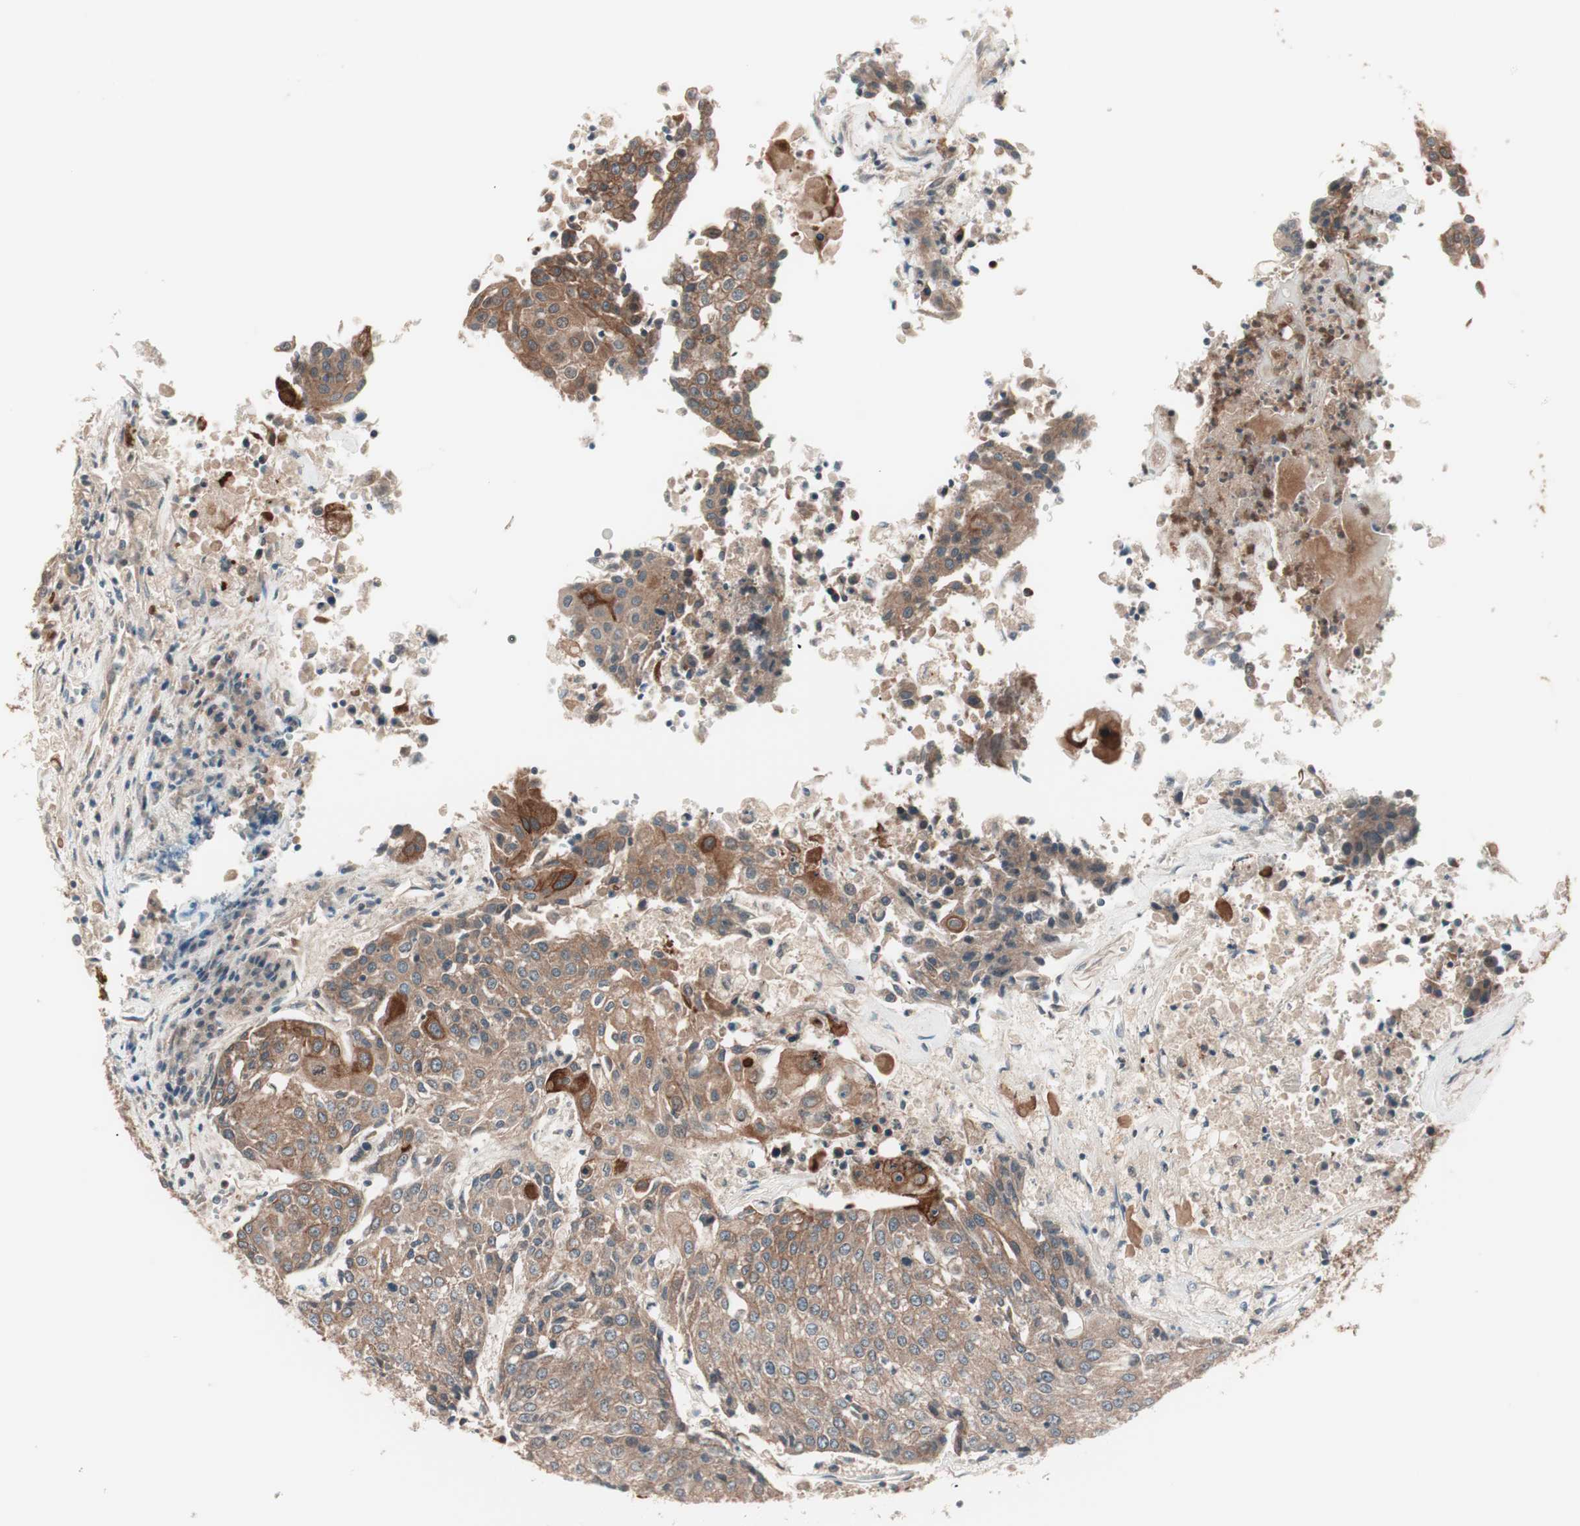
{"staining": {"intensity": "moderate", "quantity": ">75%", "location": "cytoplasmic/membranous"}, "tissue": "urothelial cancer", "cell_type": "Tumor cells", "image_type": "cancer", "snomed": [{"axis": "morphology", "description": "Urothelial carcinoma, High grade"}, {"axis": "topography", "description": "Urinary bladder"}], "caption": "Immunohistochemical staining of urothelial cancer demonstrates medium levels of moderate cytoplasmic/membranous protein expression in approximately >75% of tumor cells.", "gene": "TSG101", "patient": {"sex": "female", "age": 85}}